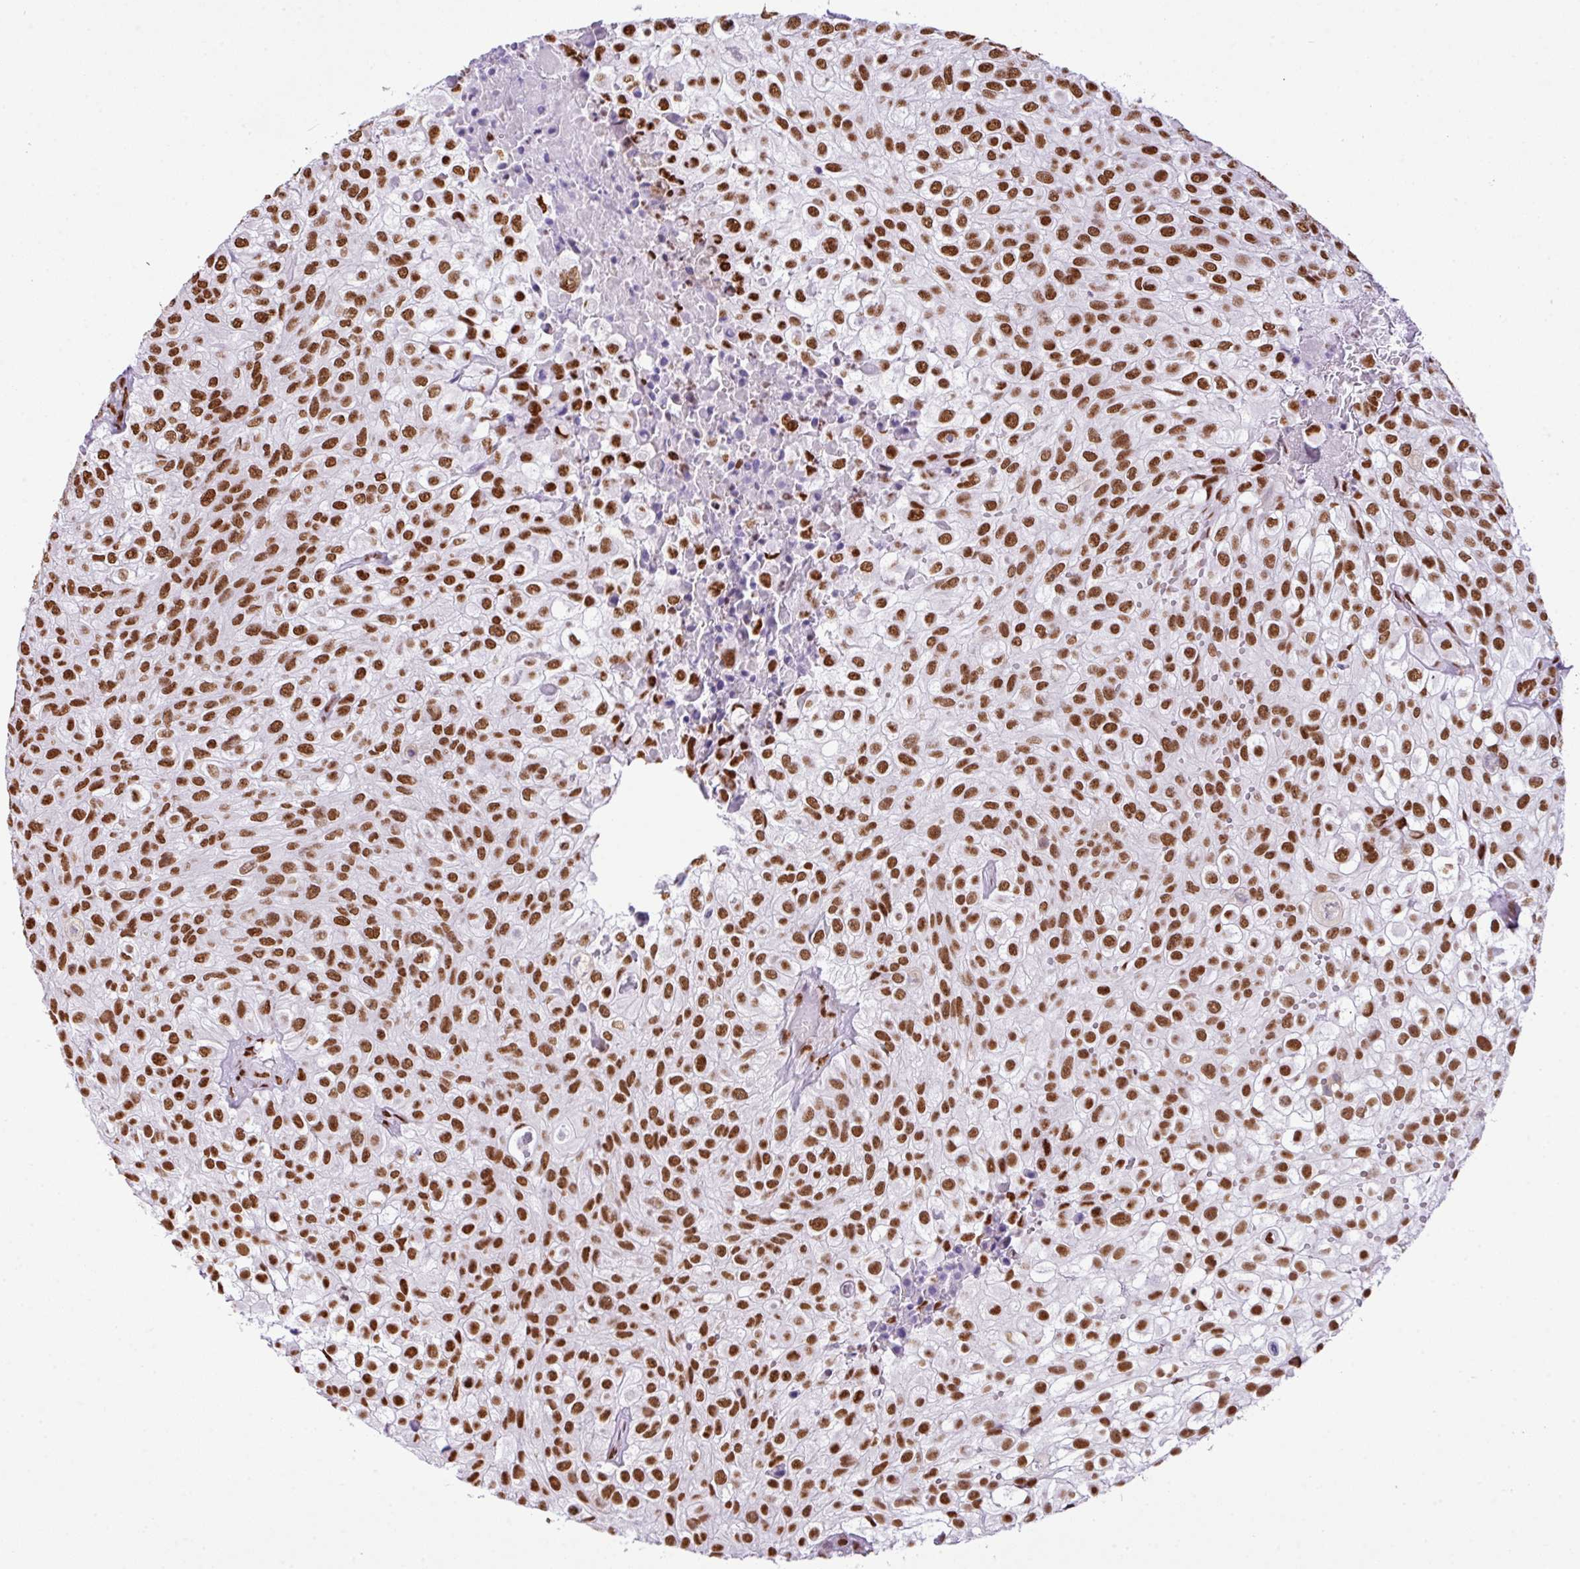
{"staining": {"intensity": "moderate", "quantity": ">75%", "location": "nuclear"}, "tissue": "urothelial cancer", "cell_type": "Tumor cells", "image_type": "cancer", "snomed": [{"axis": "morphology", "description": "Urothelial carcinoma, High grade"}, {"axis": "topography", "description": "Urinary bladder"}], "caption": "IHC micrograph of urothelial cancer stained for a protein (brown), which reveals medium levels of moderate nuclear staining in about >75% of tumor cells.", "gene": "RARG", "patient": {"sex": "male", "age": 56}}